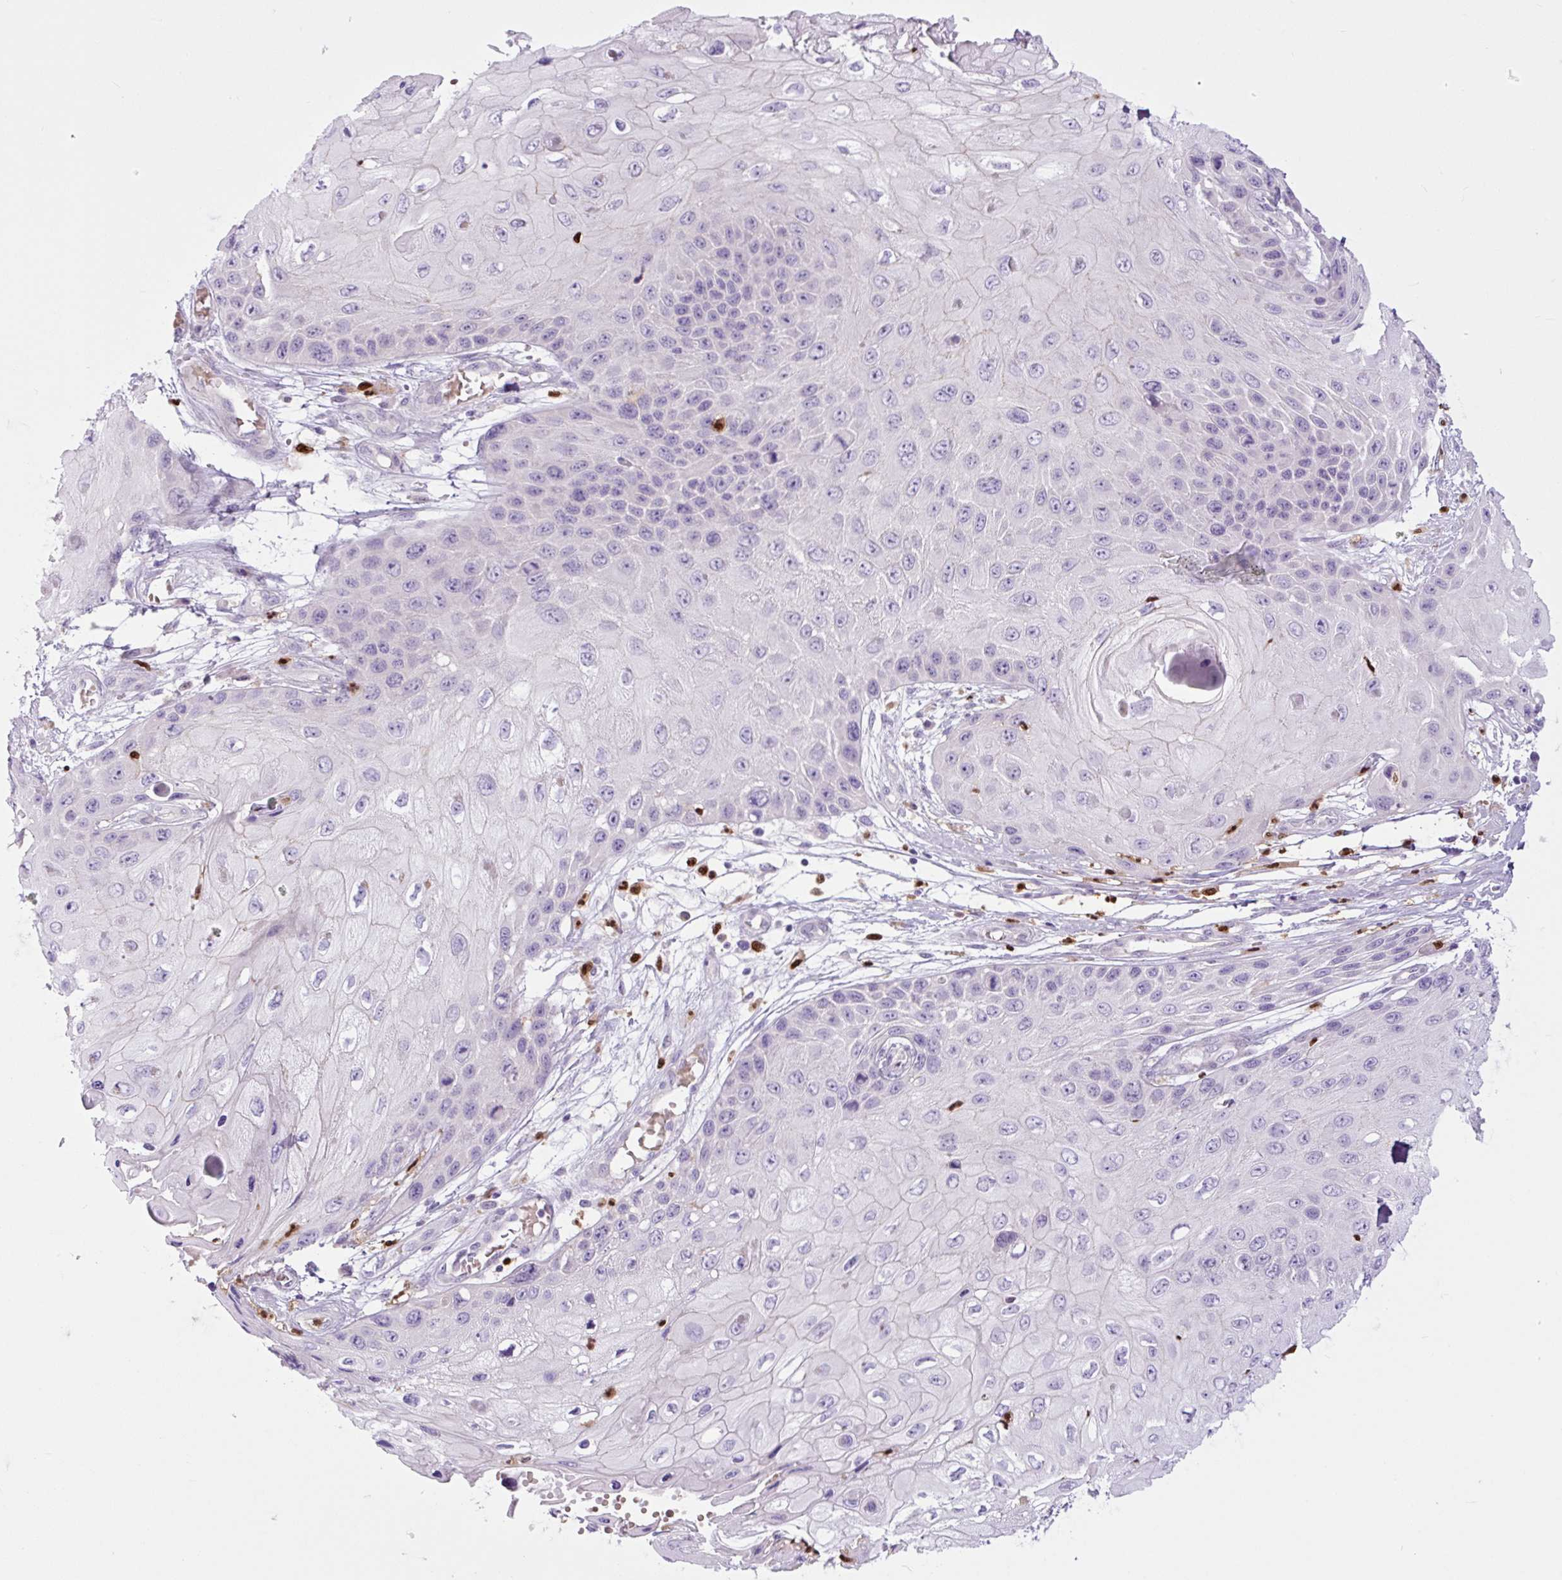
{"staining": {"intensity": "negative", "quantity": "none", "location": "none"}, "tissue": "skin cancer", "cell_type": "Tumor cells", "image_type": "cancer", "snomed": [{"axis": "morphology", "description": "Squamous cell carcinoma, NOS"}, {"axis": "topography", "description": "Skin"}, {"axis": "topography", "description": "Vulva"}], "caption": "Image shows no protein staining in tumor cells of skin cancer tissue.", "gene": "SPI1", "patient": {"sex": "female", "age": 44}}